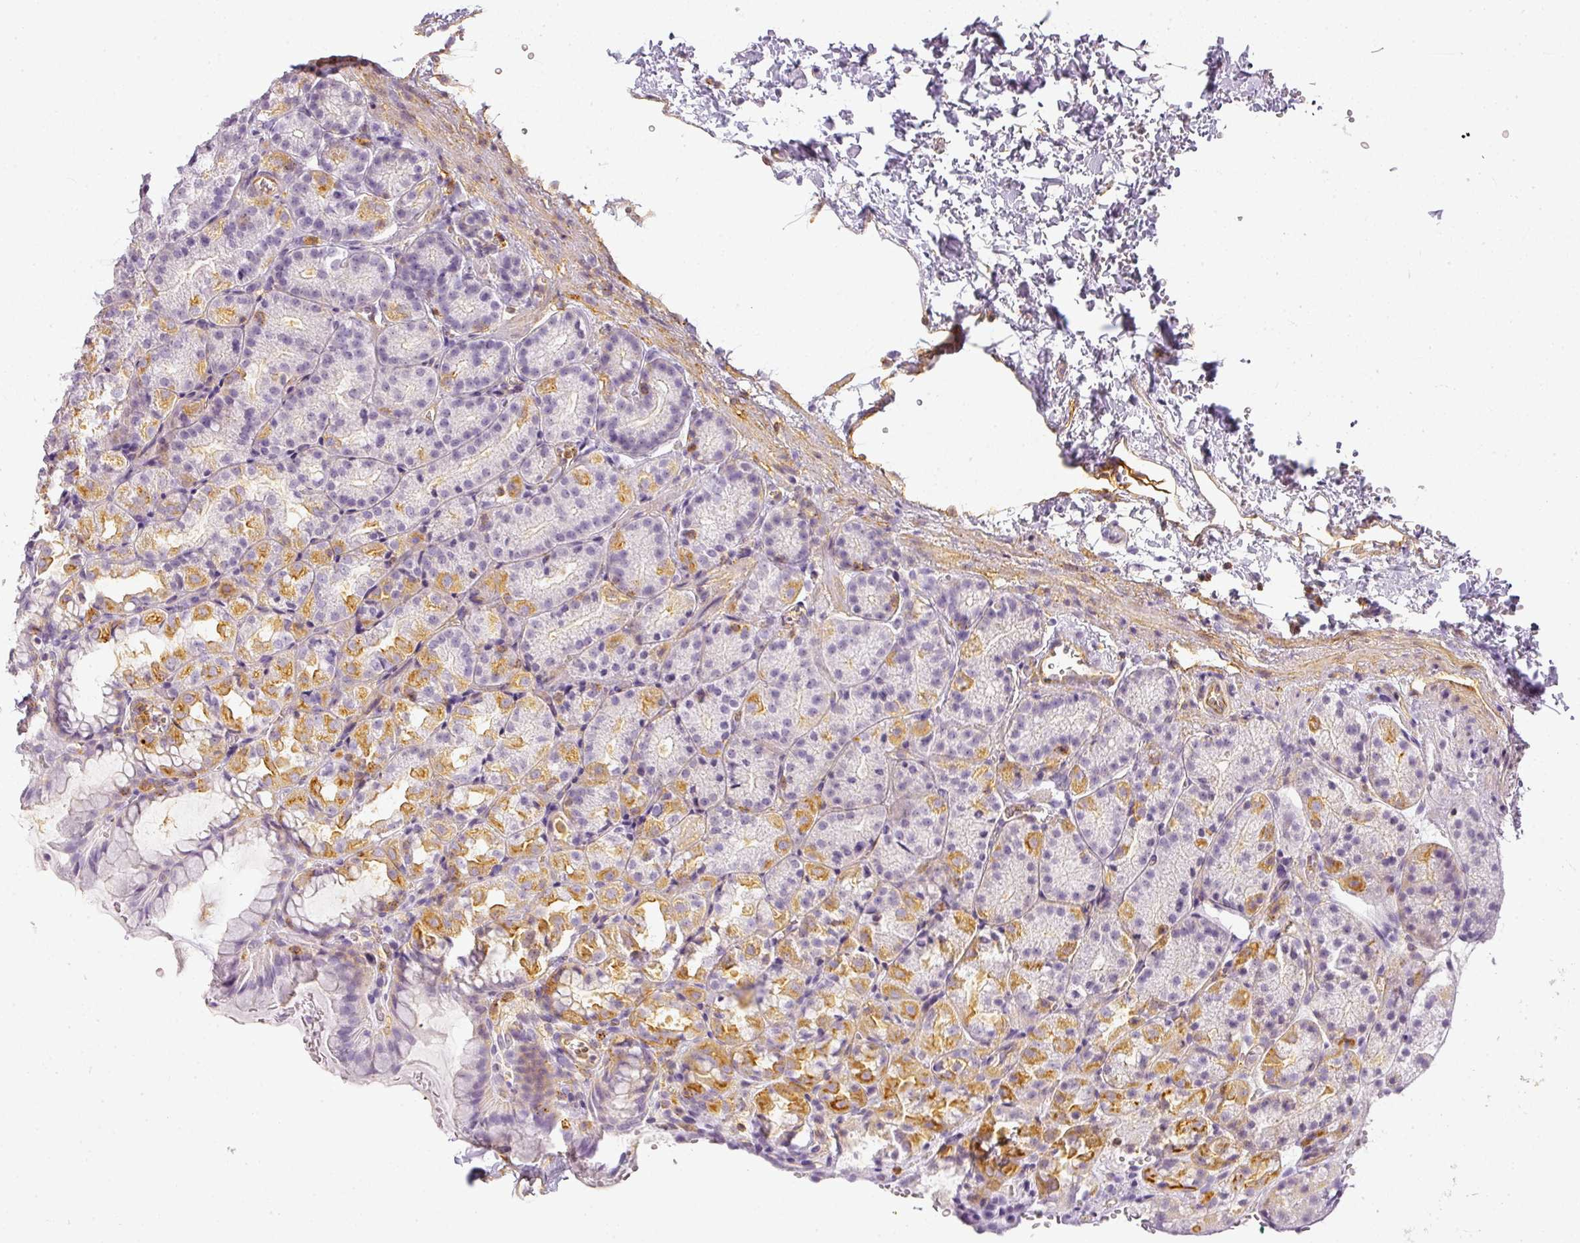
{"staining": {"intensity": "moderate", "quantity": "25%-75%", "location": "cytoplasmic/membranous"}, "tissue": "stomach", "cell_type": "Glandular cells", "image_type": "normal", "snomed": [{"axis": "morphology", "description": "Normal tissue, NOS"}, {"axis": "topography", "description": "Stomach, upper"}], "caption": "Stomach stained with IHC shows moderate cytoplasmic/membranous staining in about 25%-75% of glandular cells. The protein is shown in brown color, while the nuclei are stained blue.", "gene": "TMEM42", "patient": {"sex": "female", "age": 81}}